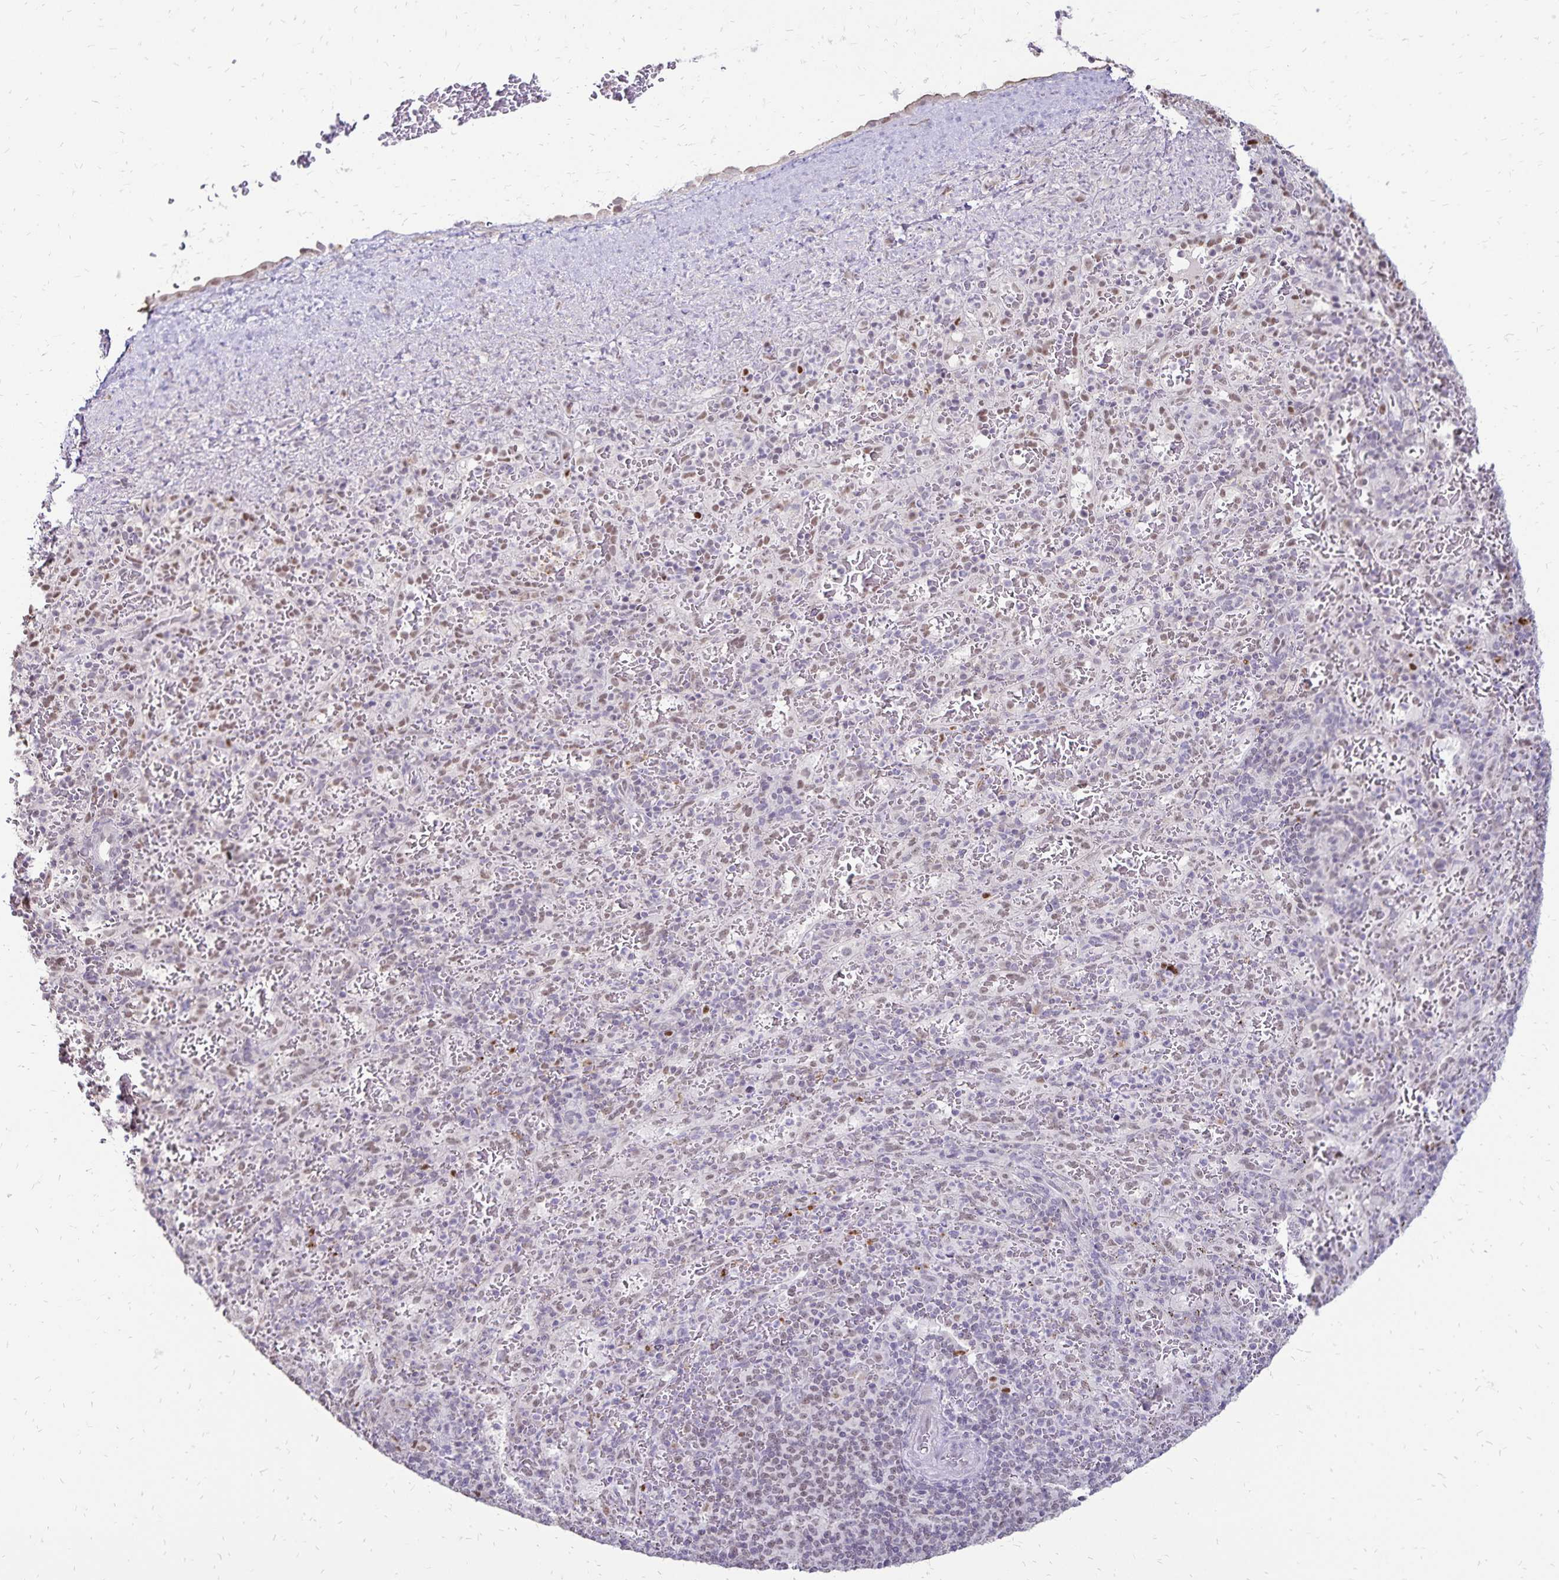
{"staining": {"intensity": "negative", "quantity": "none", "location": "none"}, "tissue": "spleen", "cell_type": "Cells in red pulp", "image_type": "normal", "snomed": [{"axis": "morphology", "description": "Normal tissue, NOS"}, {"axis": "topography", "description": "Spleen"}], "caption": "An image of spleen stained for a protein shows no brown staining in cells in red pulp. (Immunohistochemistry (ihc), brightfield microscopy, high magnification).", "gene": "POLB", "patient": {"sex": "male", "age": 57}}